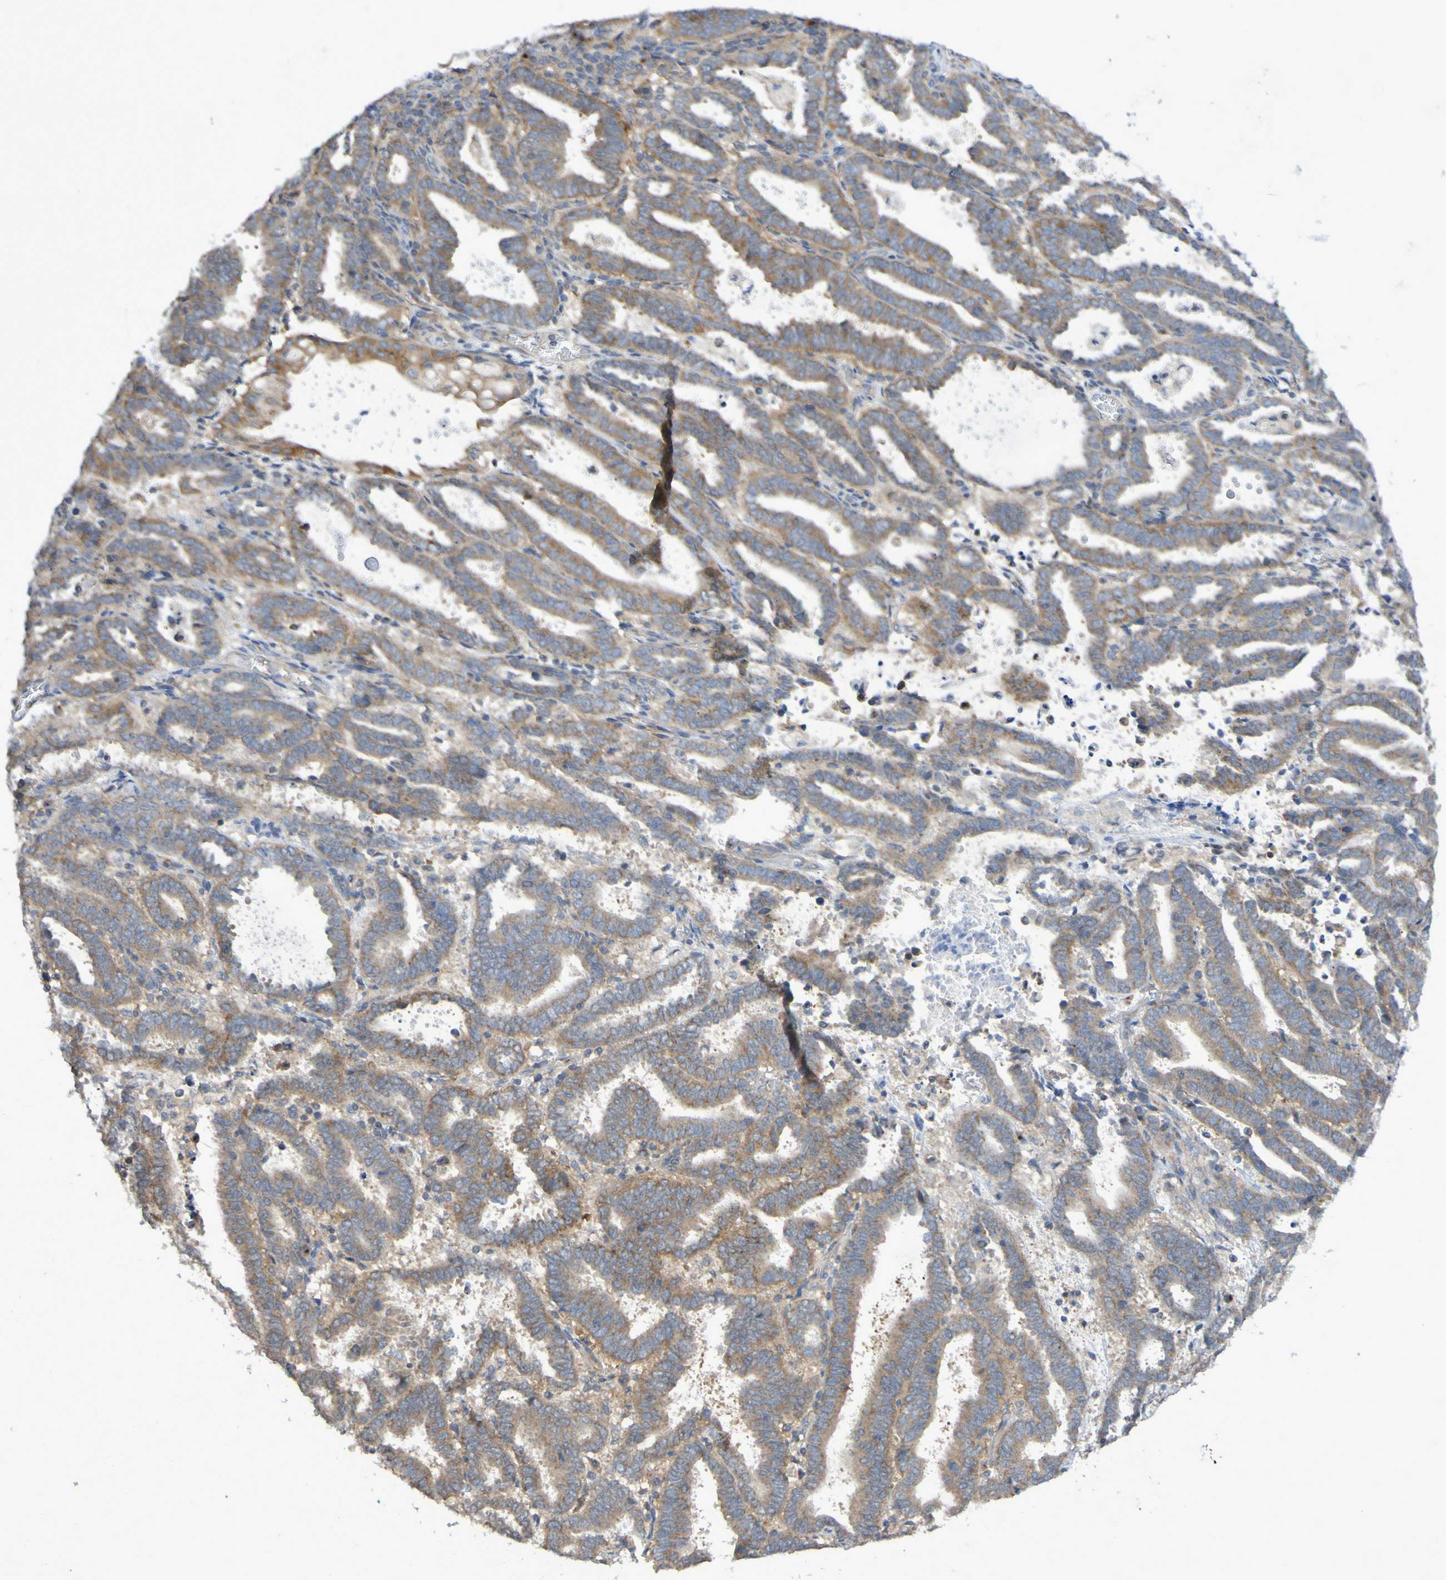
{"staining": {"intensity": "moderate", "quantity": ">75%", "location": "cytoplasmic/membranous"}, "tissue": "endometrial cancer", "cell_type": "Tumor cells", "image_type": "cancer", "snomed": [{"axis": "morphology", "description": "Adenocarcinoma, NOS"}, {"axis": "topography", "description": "Uterus"}], "caption": "There is medium levels of moderate cytoplasmic/membranous staining in tumor cells of endometrial cancer, as demonstrated by immunohistochemical staining (brown color).", "gene": "LMBRD2", "patient": {"sex": "female", "age": 83}}